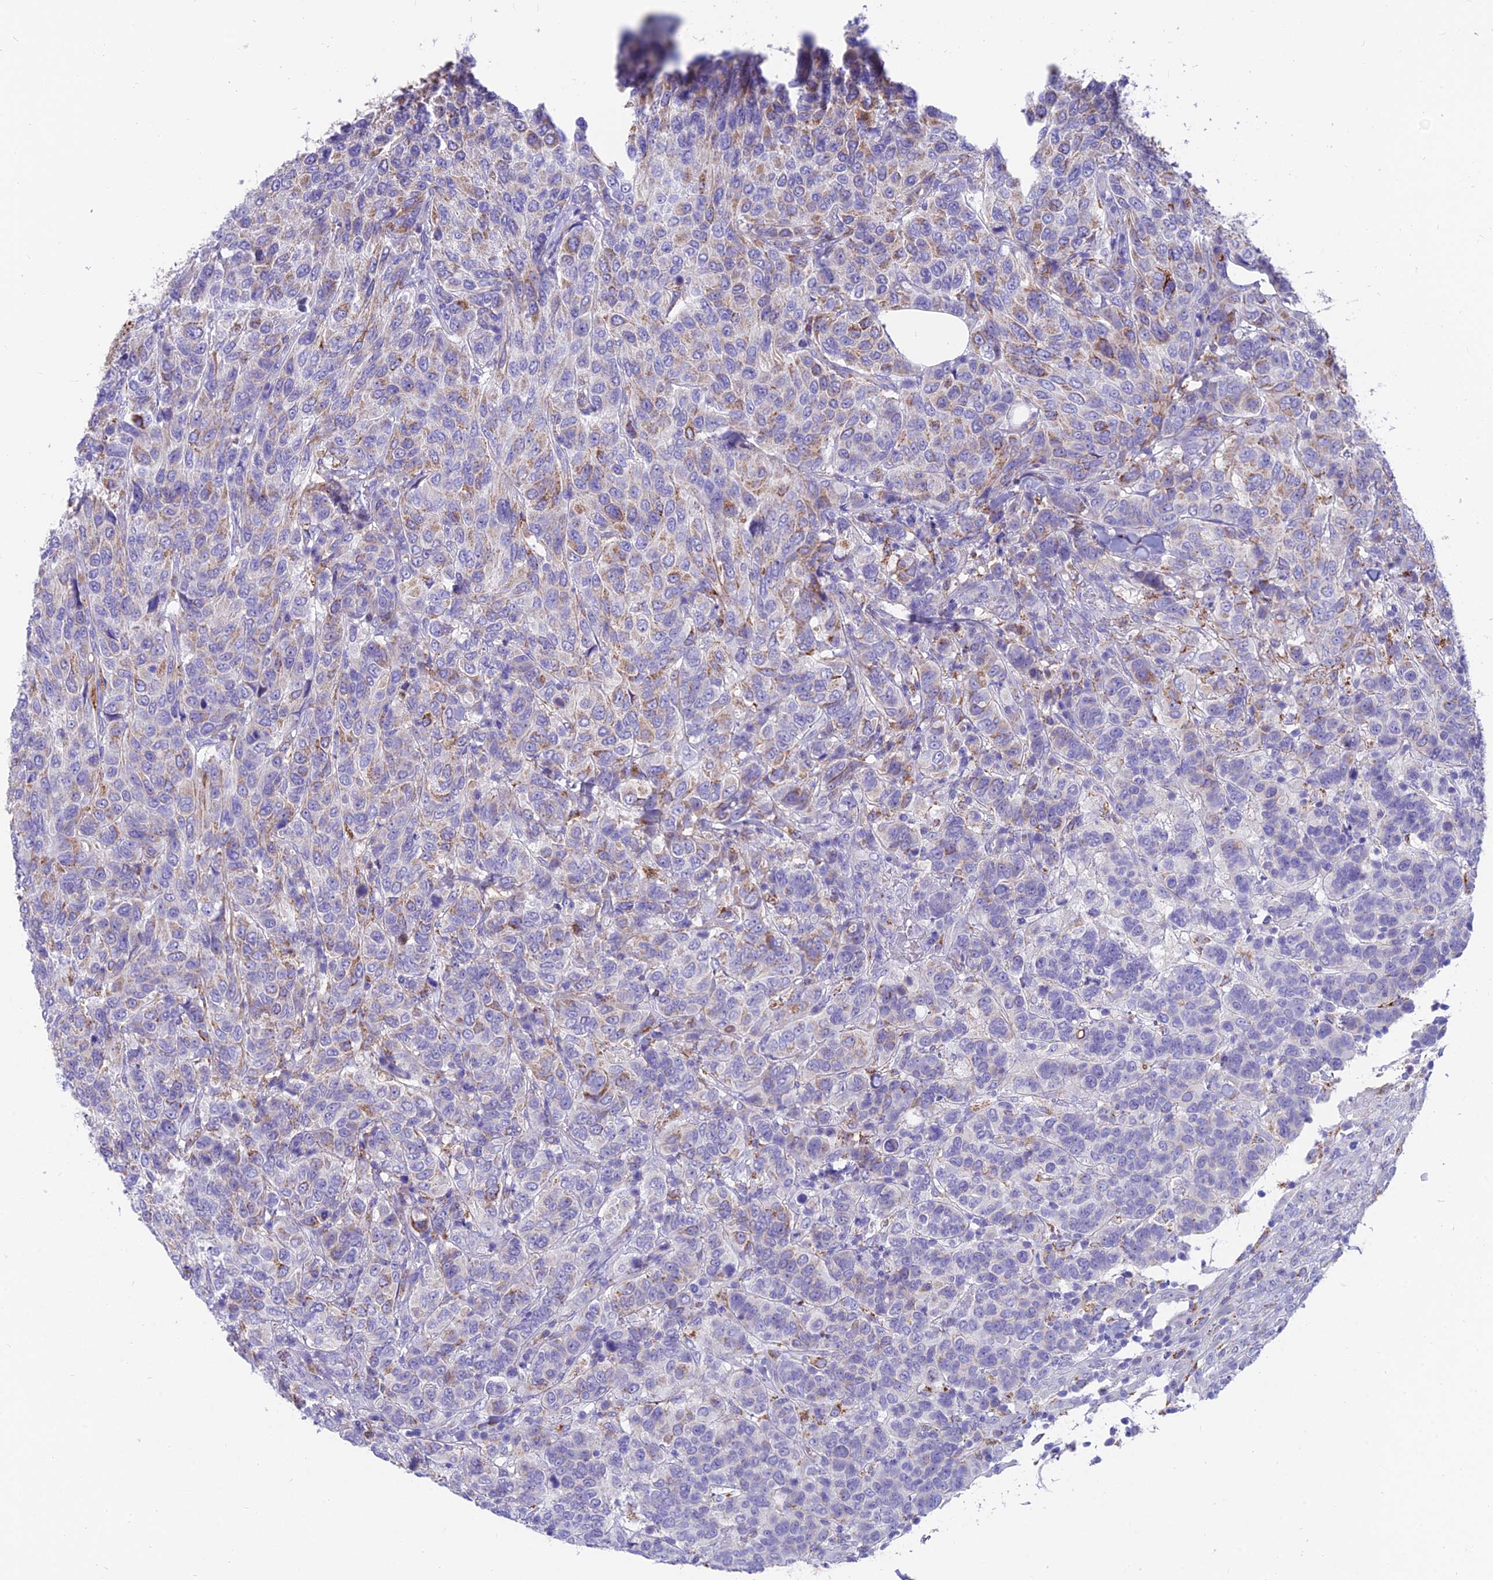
{"staining": {"intensity": "moderate", "quantity": "<25%", "location": "cytoplasmic/membranous"}, "tissue": "breast cancer", "cell_type": "Tumor cells", "image_type": "cancer", "snomed": [{"axis": "morphology", "description": "Duct carcinoma"}, {"axis": "topography", "description": "Breast"}], "caption": "DAB immunohistochemical staining of breast intraductal carcinoma exhibits moderate cytoplasmic/membranous protein positivity in approximately <25% of tumor cells. (brown staining indicates protein expression, while blue staining denotes nuclei).", "gene": "TIGD6", "patient": {"sex": "female", "age": 55}}